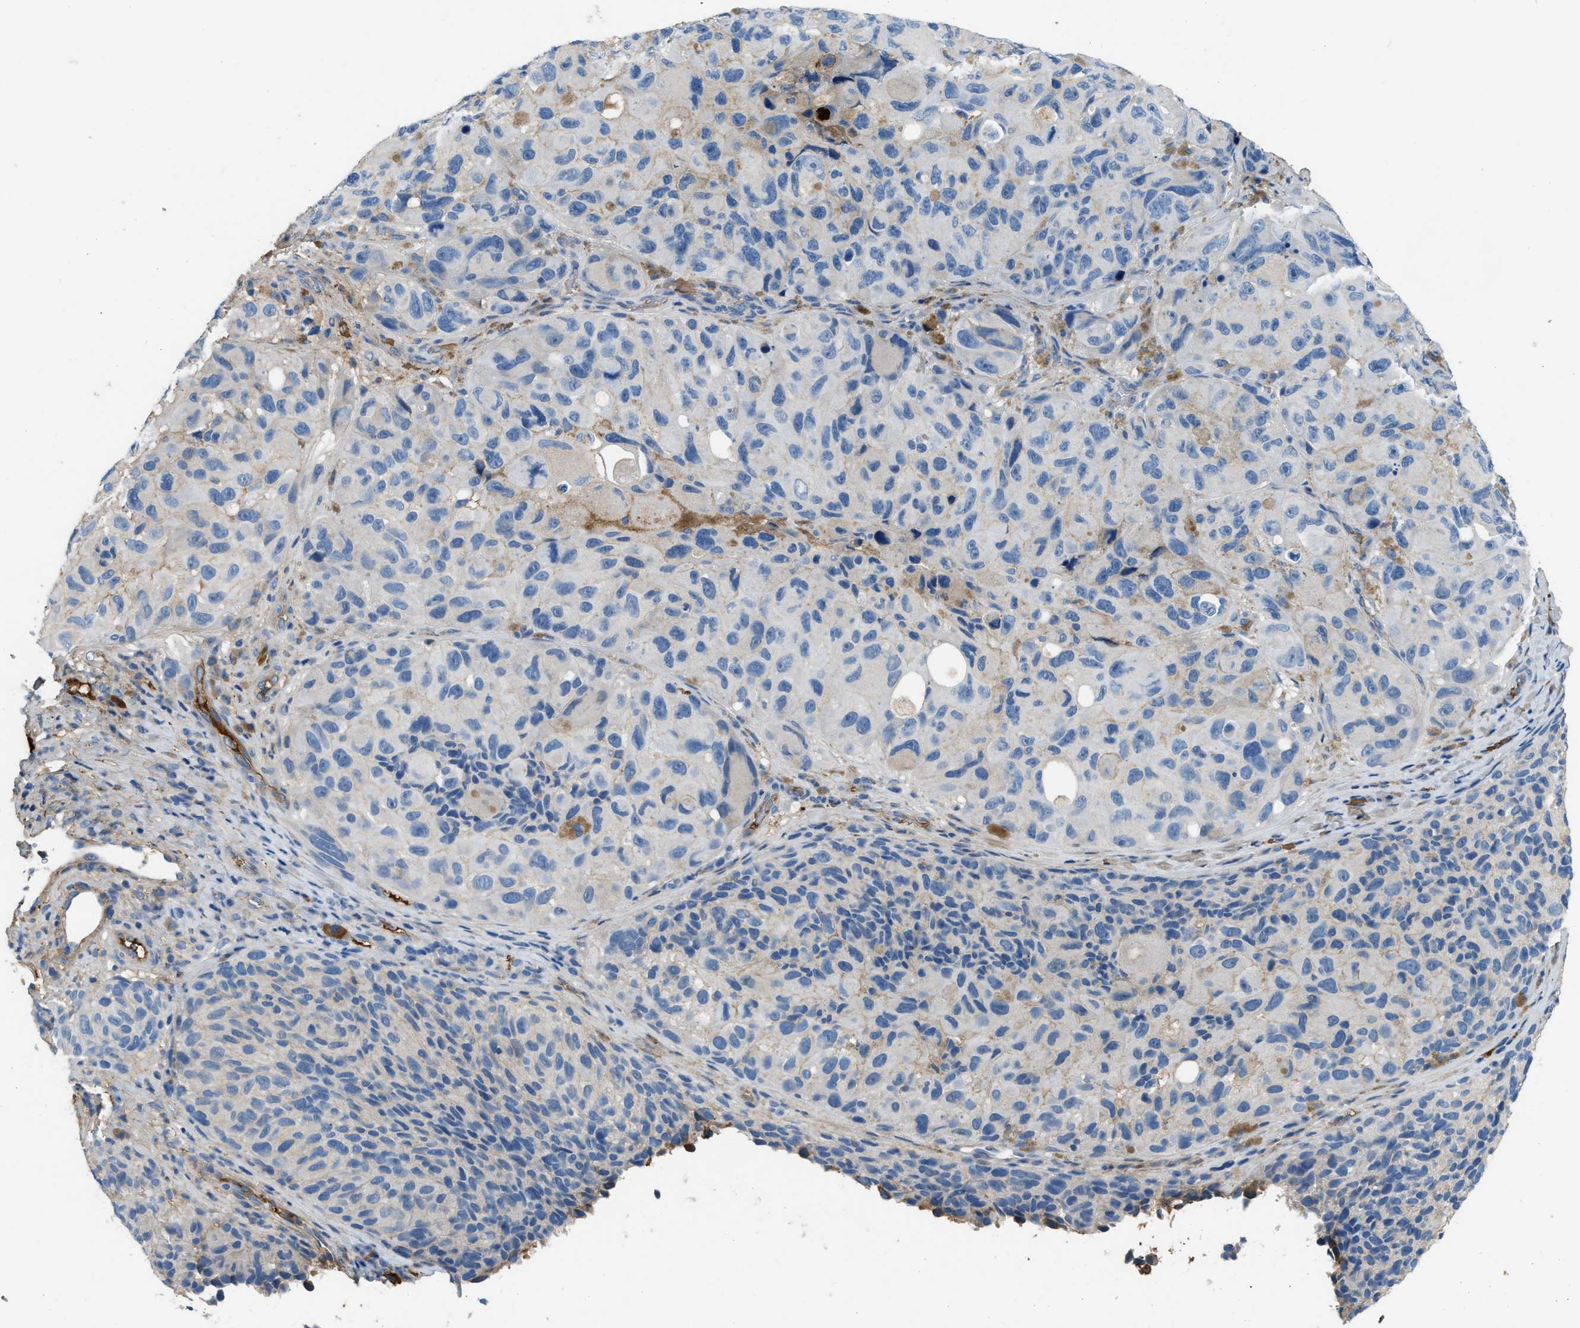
{"staining": {"intensity": "weak", "quantity": "<25%", "location": "cytoplasmic/membranous"}, "tissue": "melanoma", "cell_type": "Tumor cells", "image_type": "cancer", "snomed": [{"axis": "morphology", "description": "Malignant melanoma, NOS"}, {"axis": "topography", "description": "Skin"}], "caption": "A histopathology image of malignant melanoma stained for a protein shows no brown staining in tumor cells. (DAB (3,3'-diaminobenzidine) IHC visualized using brightfield microscopy, high magnification).", "gene": "STC1", "patient": {"sex": "female", "age": 73}}